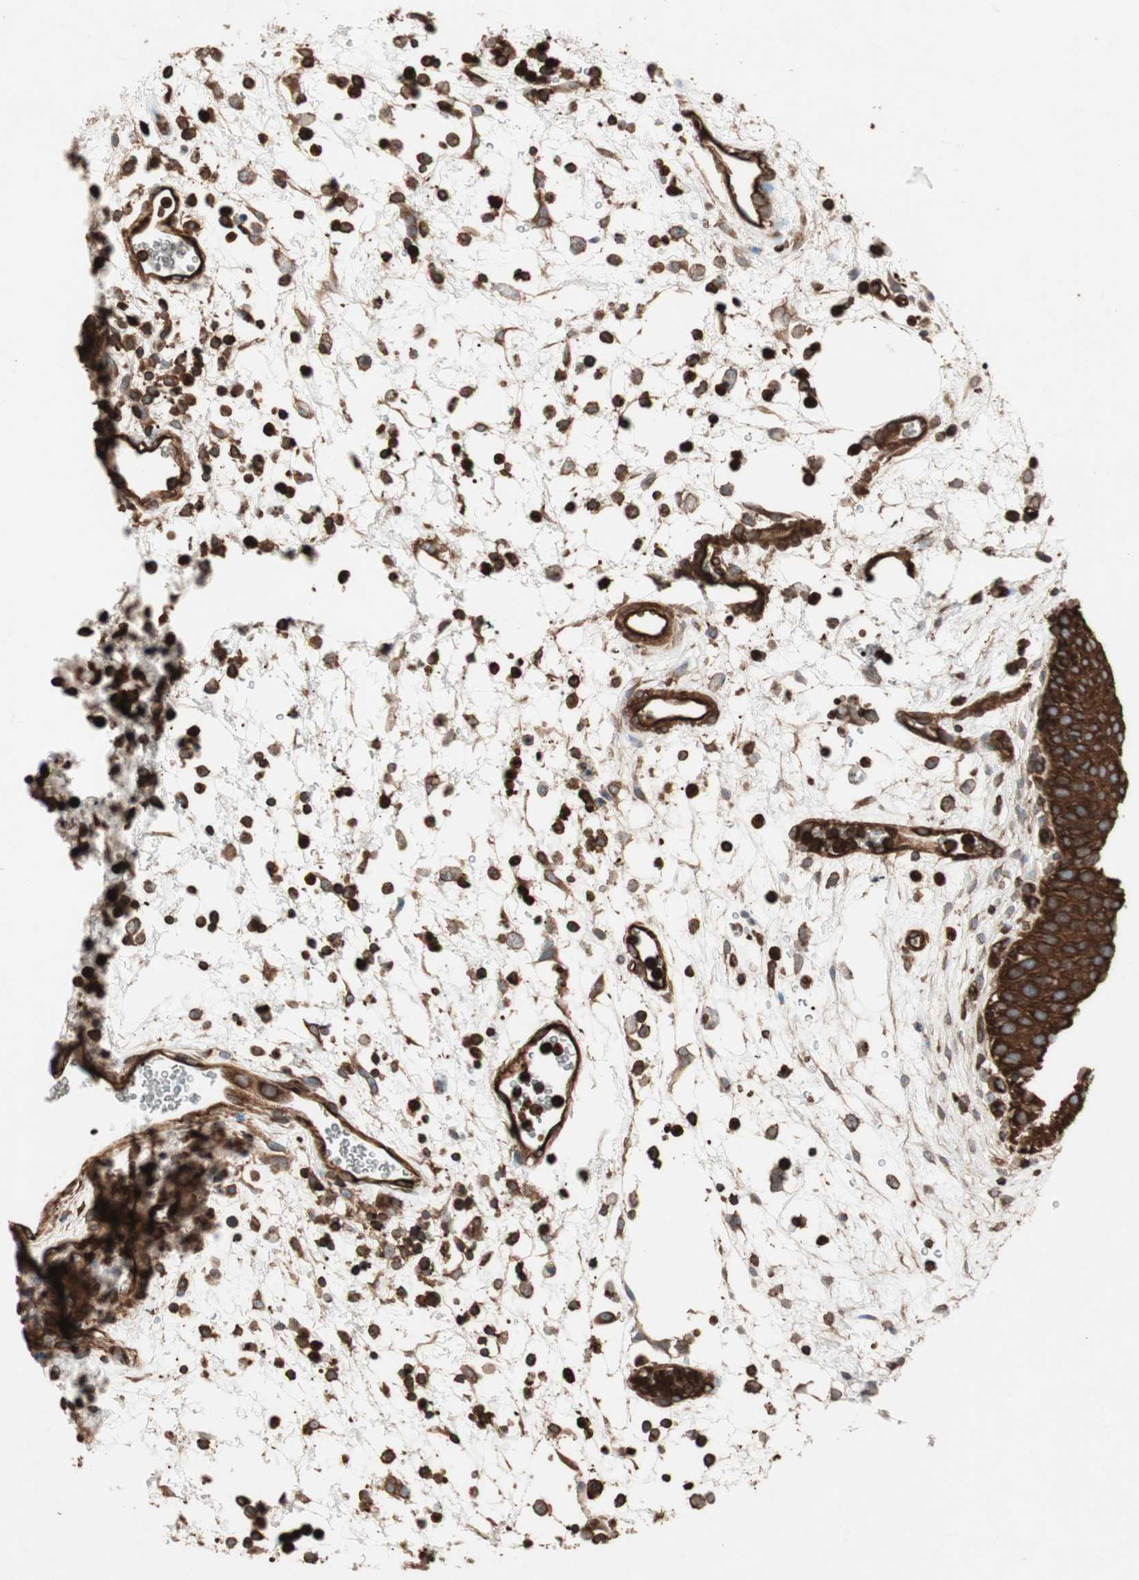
{"staining": {"intensity": "strong", "quantity": ">75%", "location": "cytoplasmic/membranous"}, "tissue": "urinary bladder", "cell_type": "Urothelial cells", "image_type": "normal", "snomed": [{"axis": "morphology", "description": "Normal tissue, NOS"}, {"axis": "morphology", "description": "Dysplasia, NOS"}, {"axis": "topography", "description": "Urinary bladder"}], "caption": "Human urinary bladder stained with a brown dye exhibits strong cytoplasmic/membranous positive staining in about >75% of urothelial cells.", "gene": "TCP11L1", "patient": {"sex": "male", "age": 35}}